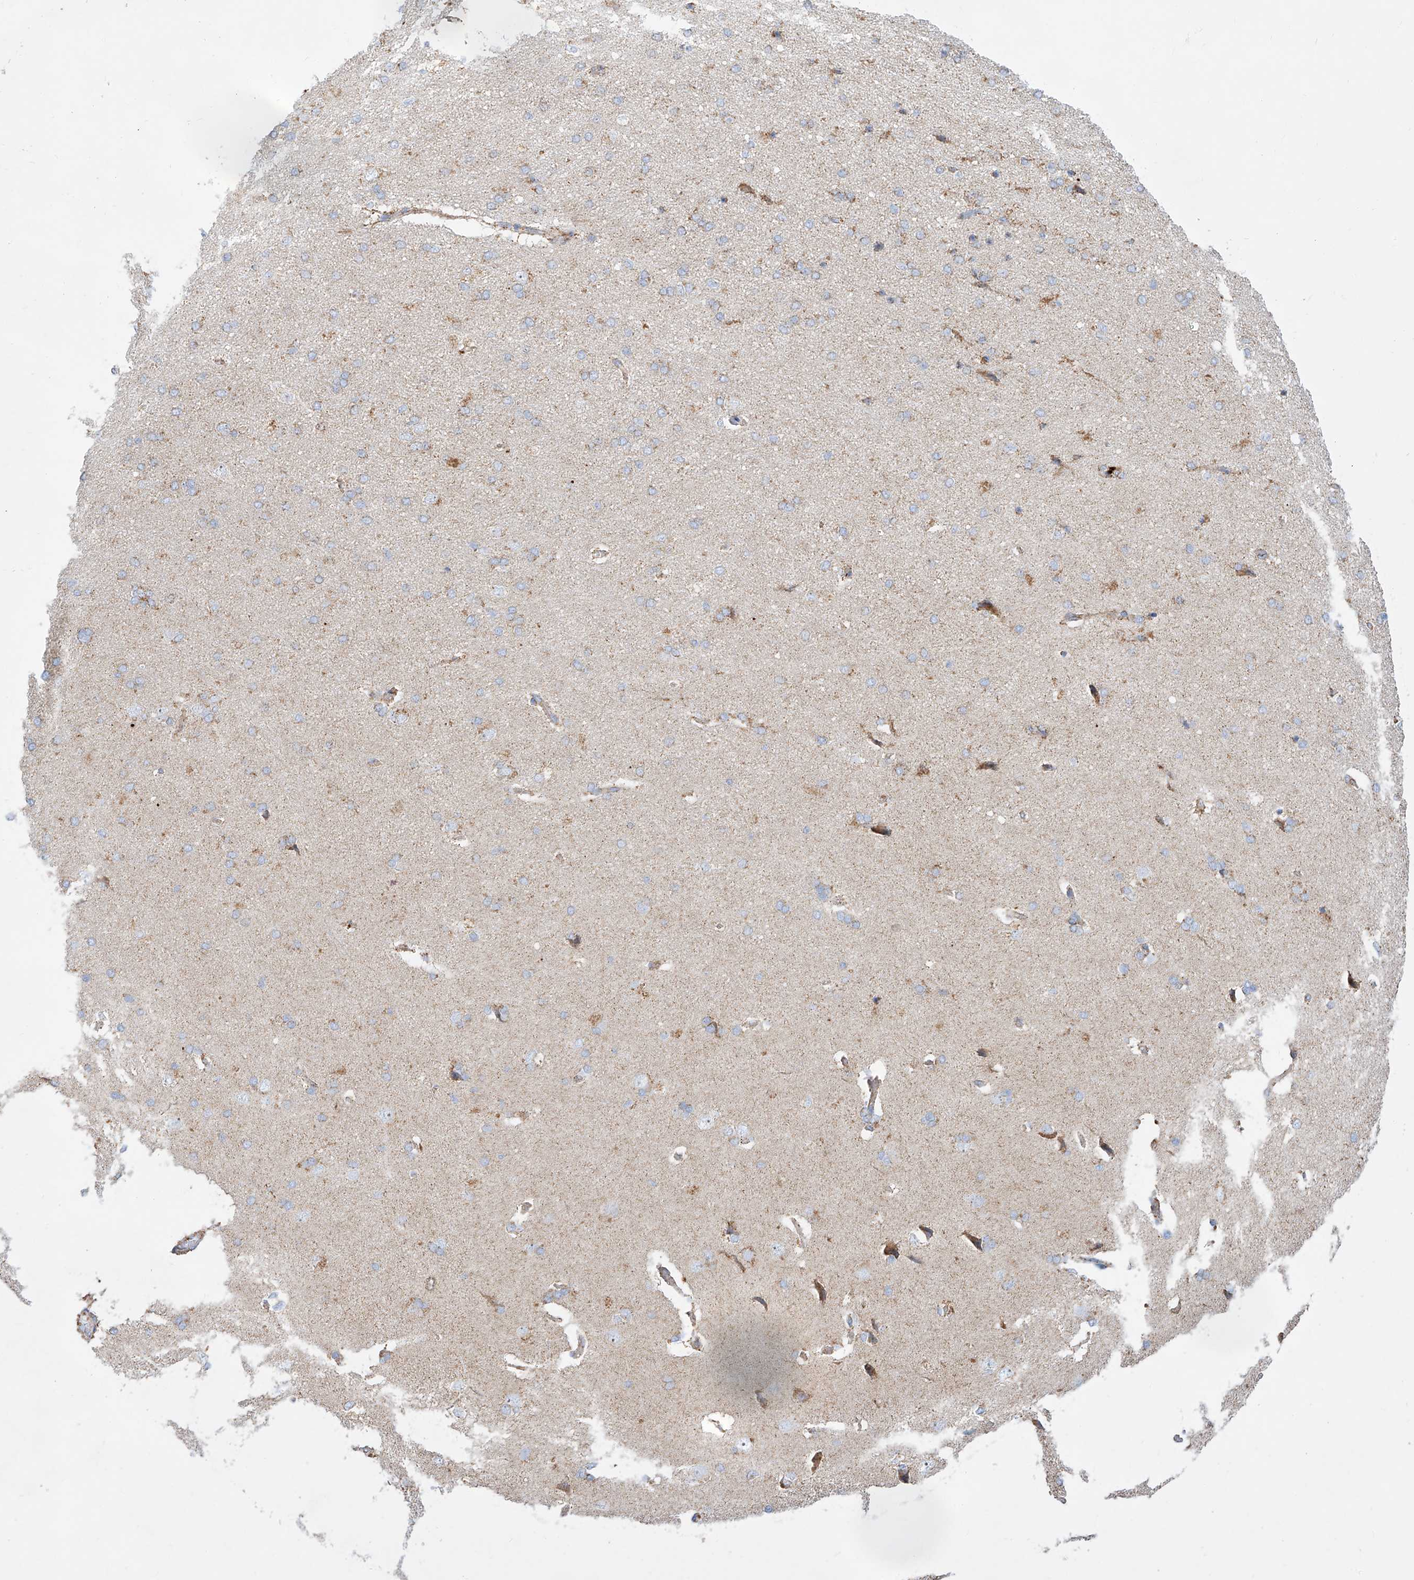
{"staining": {"intensity": "moderate", "quantity": ">75%", "location": "cytoplasmic/membranous"}, "tissue": "cerebral cortex", "cell_type": "Endothelial cells", "image_type": "normal", "snomed": [{"axis": "morphology", "description": "Normal tissue, NOS"}, {"axis": "topography", "description": "Cerebral cortex"}], "caption": "Brown immunohistochemical staining in unremarkable cerebral cortex displays moderate cytoplasmic/membranous positivity in approximately >75% of endothelial cells. (brown staining indicates protein expression, while blue staining denotes nuclei).", "gene": "CST9", "patient": {"sex": "male", "age": 62}}